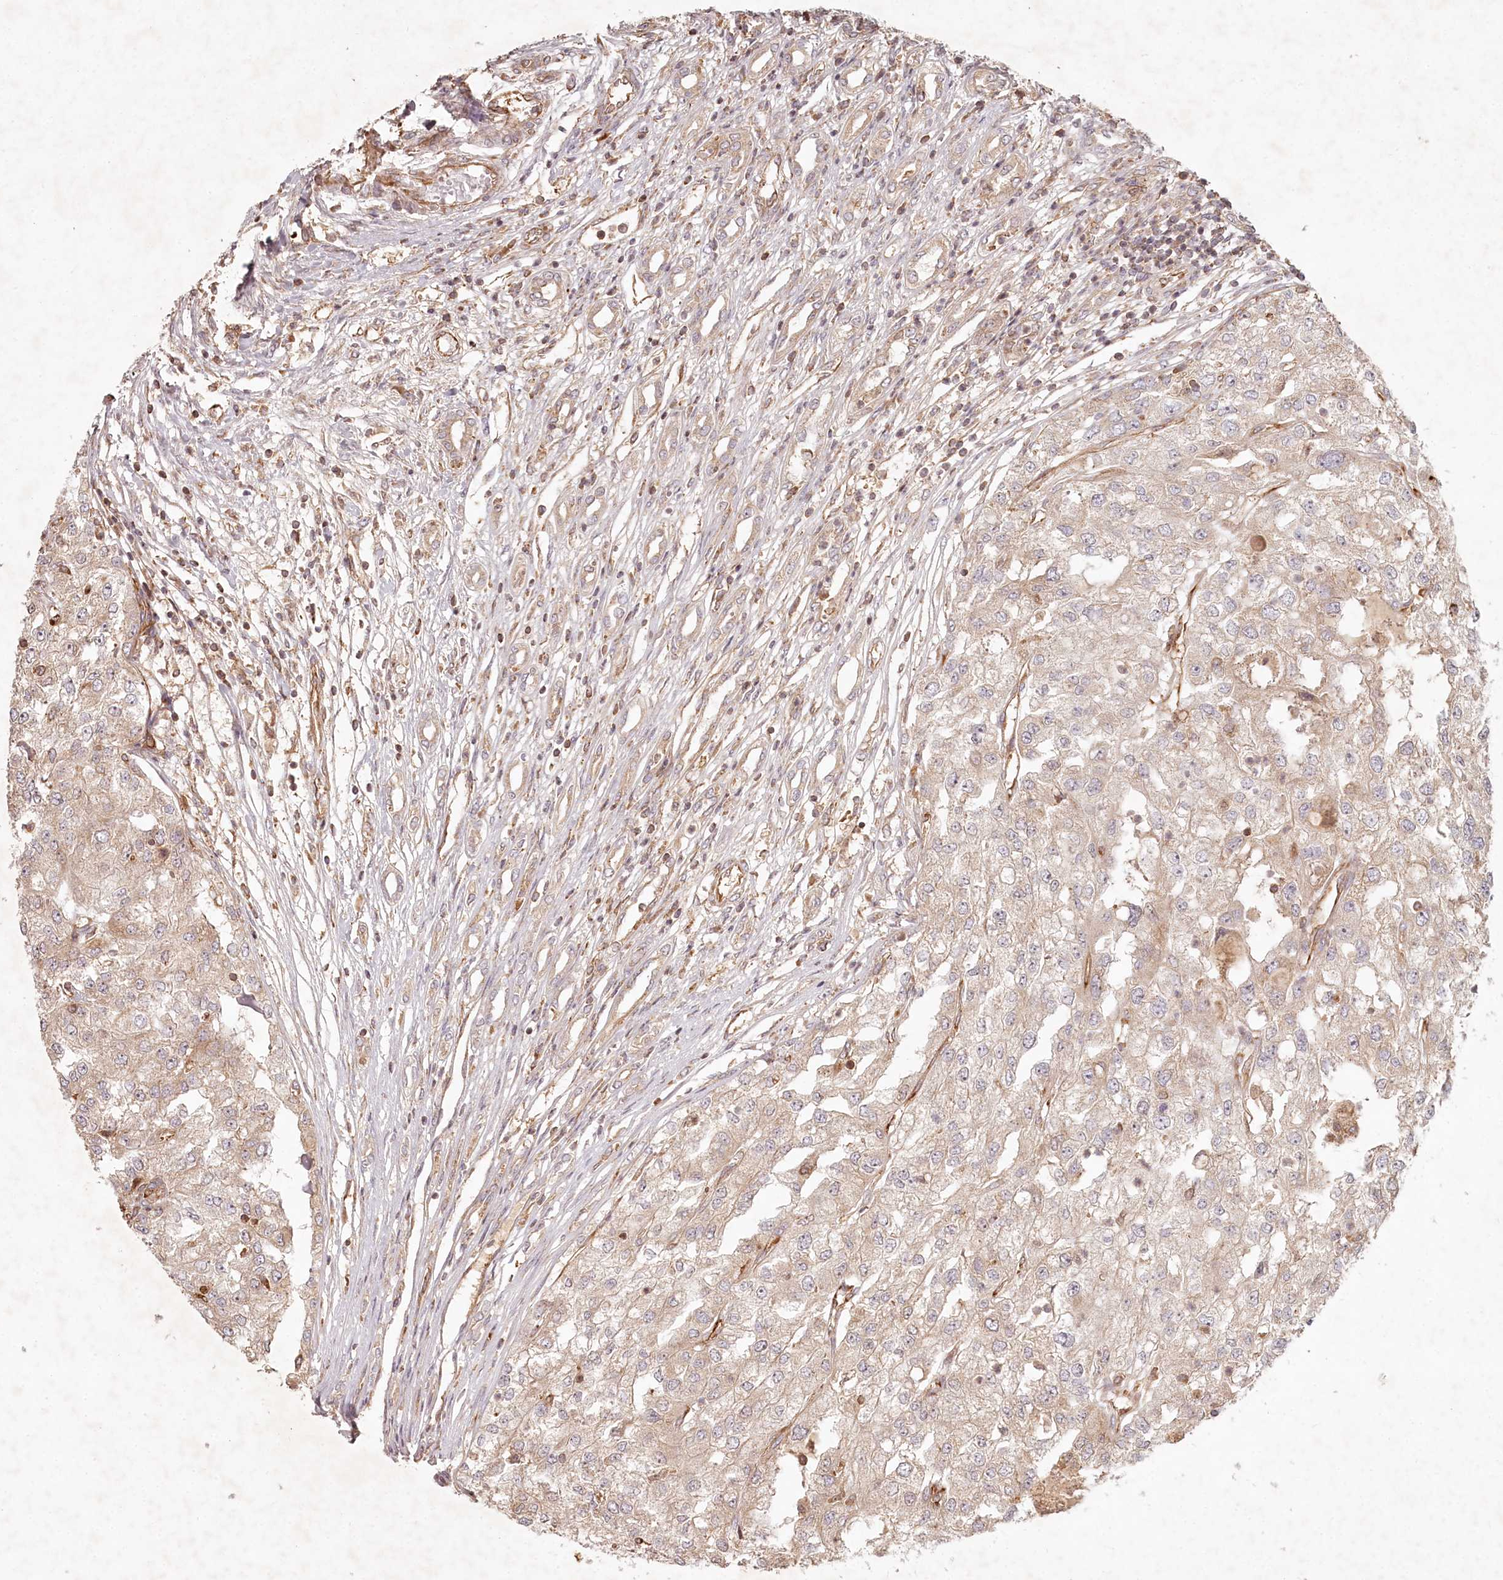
{"staining": {"intensity": "weak", "quantity": "<25%", "location": "cytoplasmic/membranous"}, "tissue": "renal cancer", "cell_type": "Tumor cells", "image_type": "cancer", "snomed": [{"axis": "morphology", "description": "Adenocarcinoma, NOS"}, {"axis": "topography", "description": "Kidney"}], "caption": "Immunohistochemistry (IHC) image of neoplastic tissue: human renal cancer (adenocarcinoma) stained with DAB (3,3'-diaminobenzidine) demonstrates no significant protein staining in tumor cells.", "gene": "TMIE", "patient": {"sex": "female", "age": 54}}